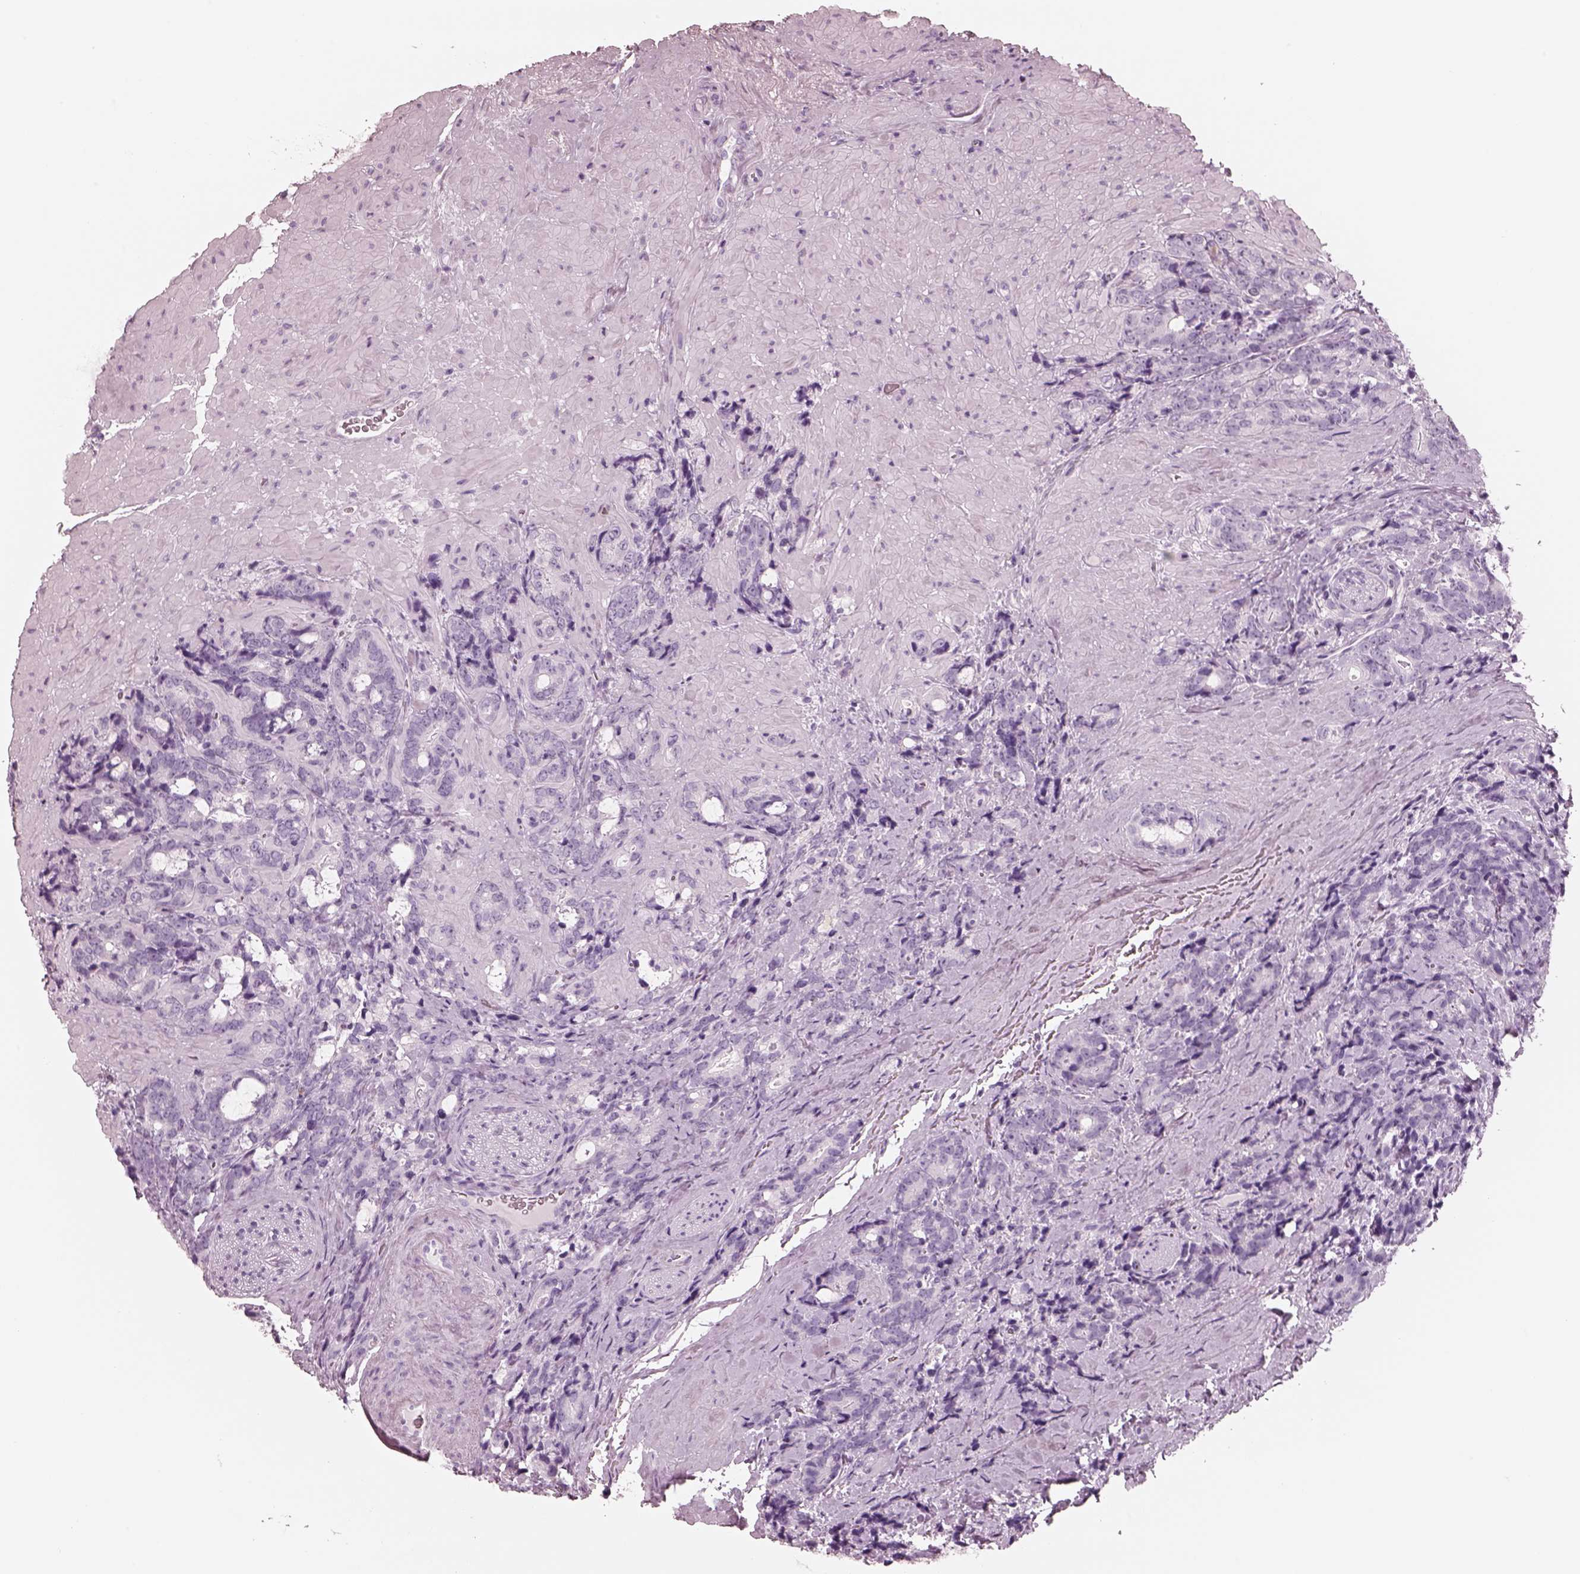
{"staining": {"intensity": "negative", "quantity": "none", "location": "none"}, "tissue": "prostate cancer", "cell_type": "Tumor cells", "image_type": "cancer", "snomed": [{"axis": "morphology", "description": "Adenocarcinoma, High grade"}, {"axis": "topography", "description": "Prostate"}], "caption": "DAB immunohistochemical staining of human prostate cancer (adenocarcinoma (high-grade)) shows no significant expression in tumor cells.", "gene": "ELANE", "patient": {"sex": "male", "age": 74}}